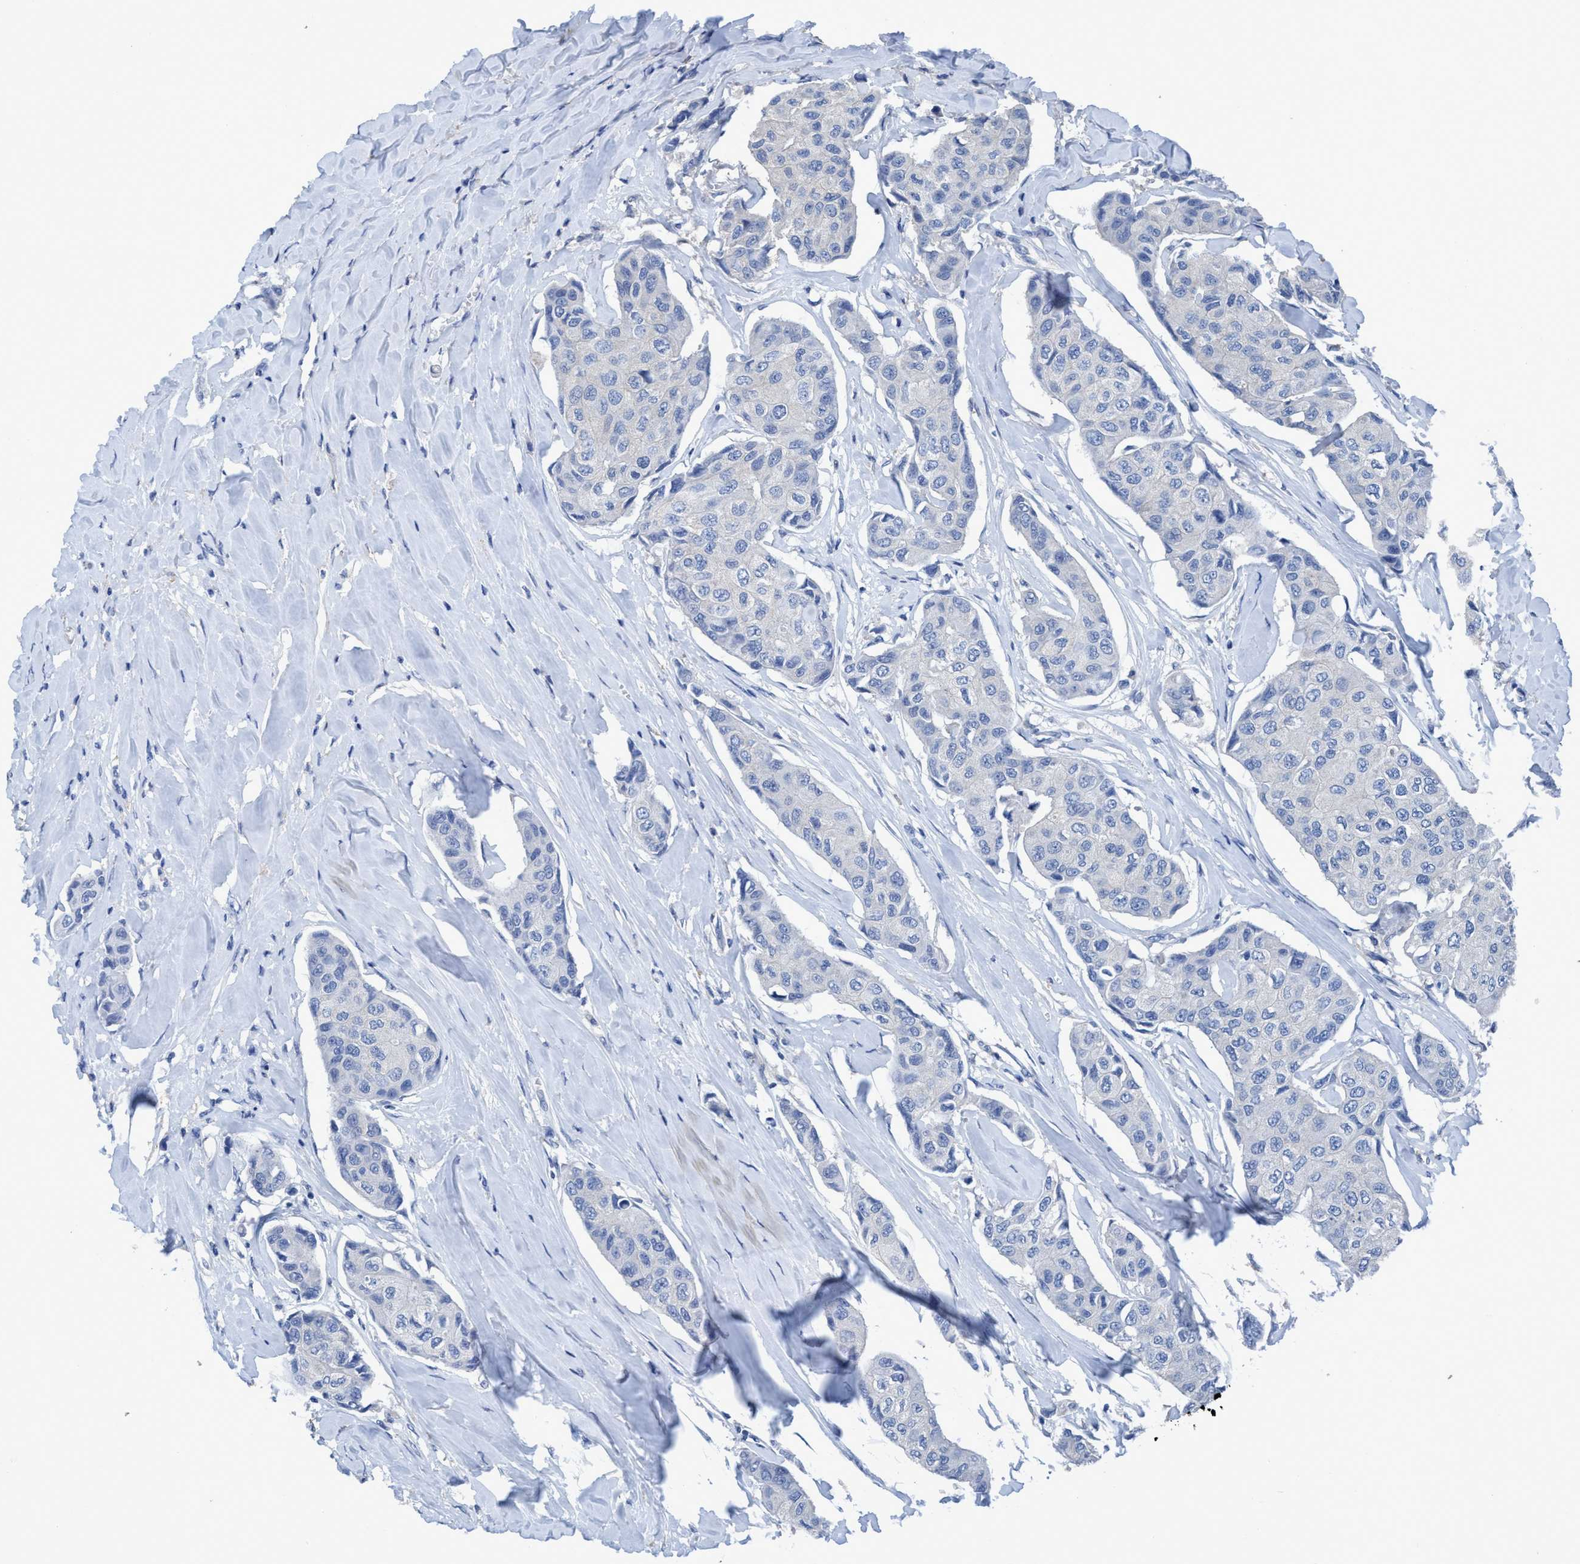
{"staining": {"intensity": "negative", "quantity": "none", "location": "none"}, "tissue": "breast cancer", "cell_type": "Tumor cells", "image_type": "cancer", "snomed": [{"axis": "morphology", "description": "Duct carcinoma"}, {"axis": "topography", "description": "Breast"}], "caption": "The IHC image has no significant positivity in tumor cells of breast infiltrating ductal carcinoma tissue.", "gene": "DNAI1", "patient": {"sex": "female", "age": 80}}